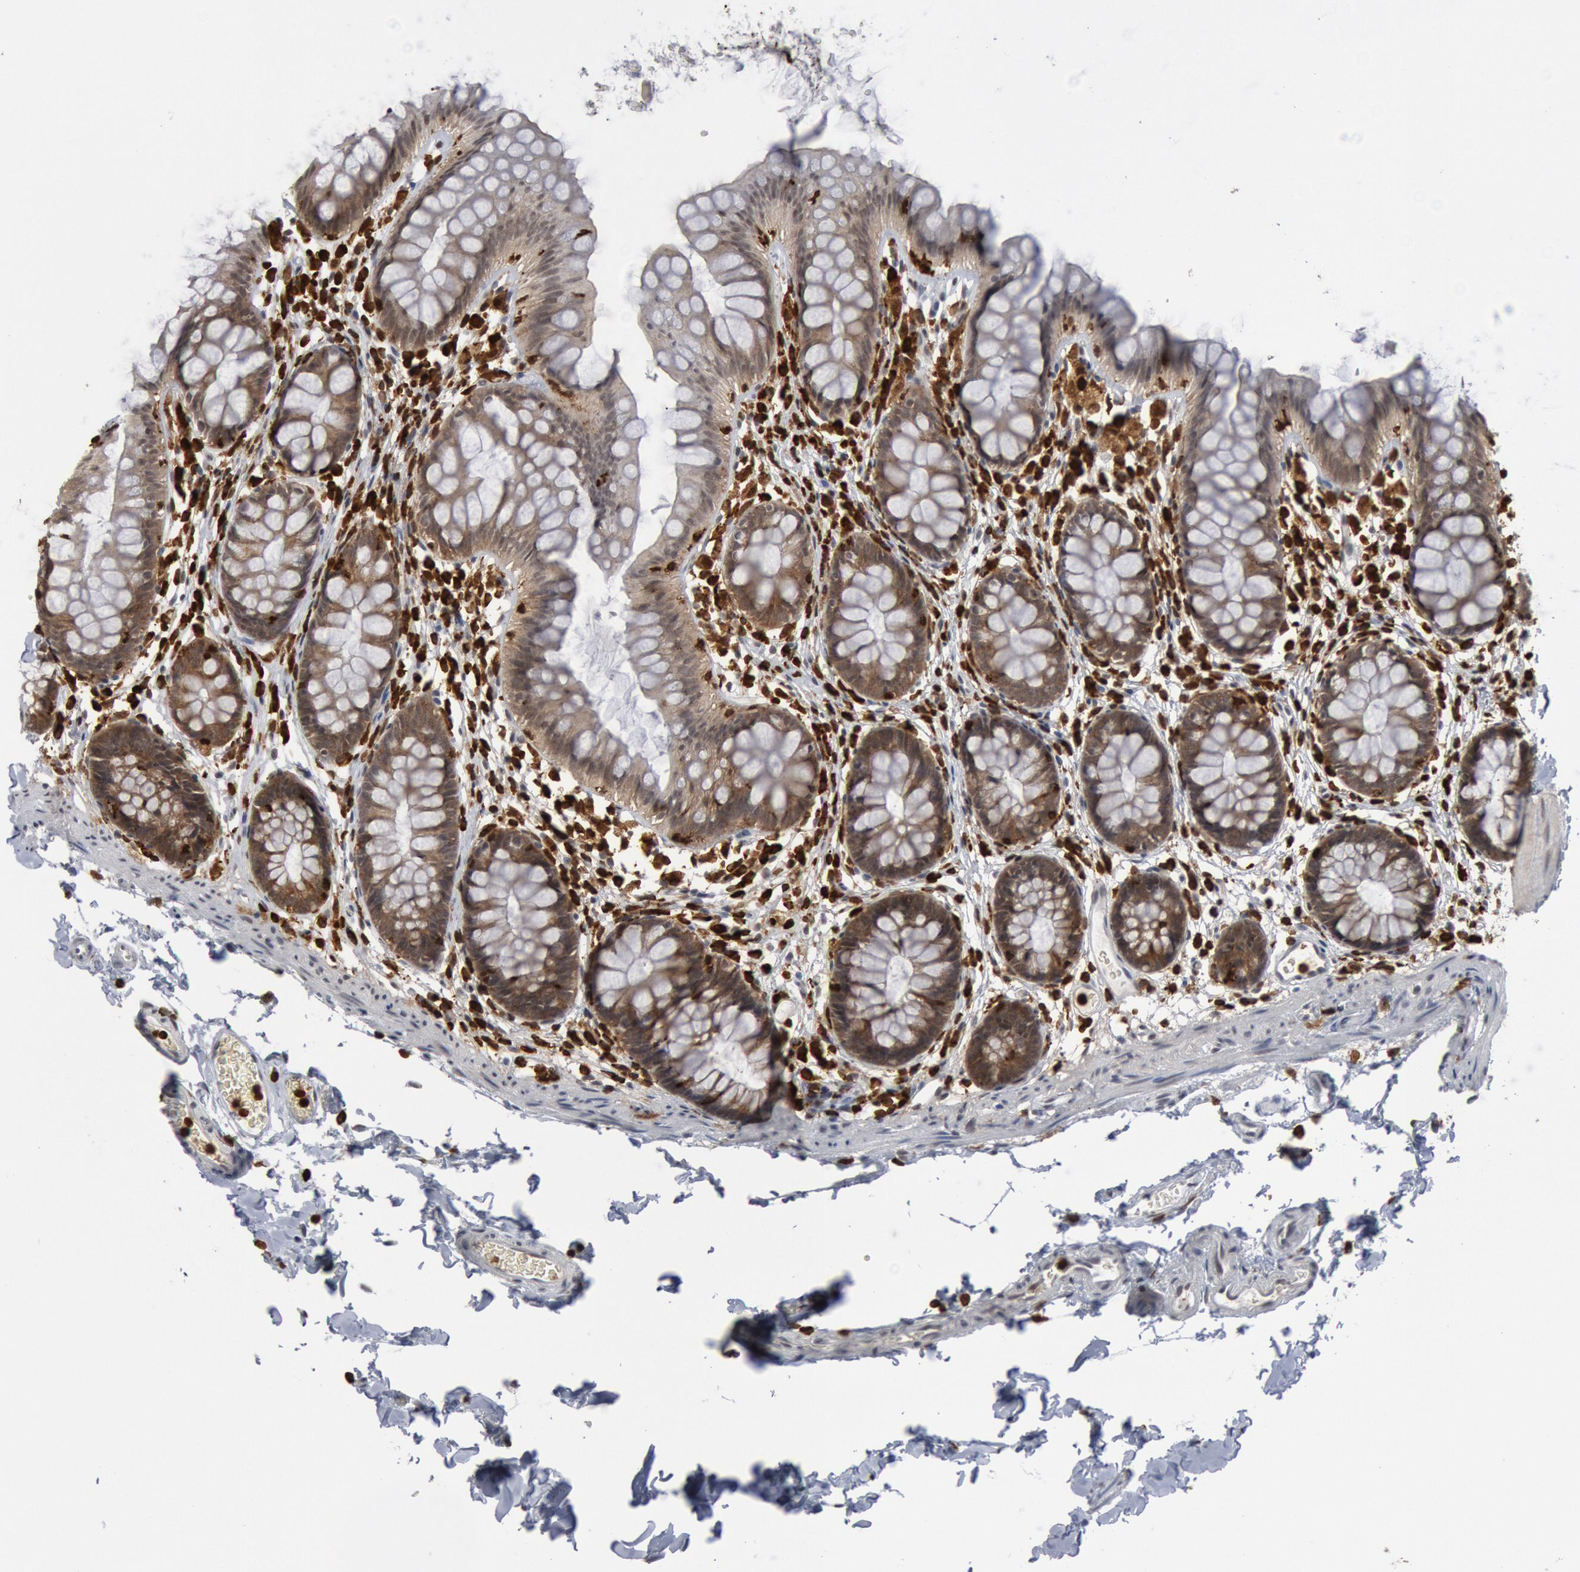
{"staining": {"intensity": "negative", "quantity": "none", "location": "none"}, "tissue": "colon", "cell_type": "Endothelial cells", "image_type": "normal", "snomed": [{"axis": "morphology", "description": "Normal tissue, NOS"}, {"axis": "topography", "description": "Smooth muscle"}, {"axis": "topography", "description": "Colon"}], "caption": "A high-resolution micrograph shows immunohistochemistry staining of normal colon, which reveals no significant expression in endothelial cells.", "gene": "PTPN6", "patient": {"sex": "male", "age": 67}}